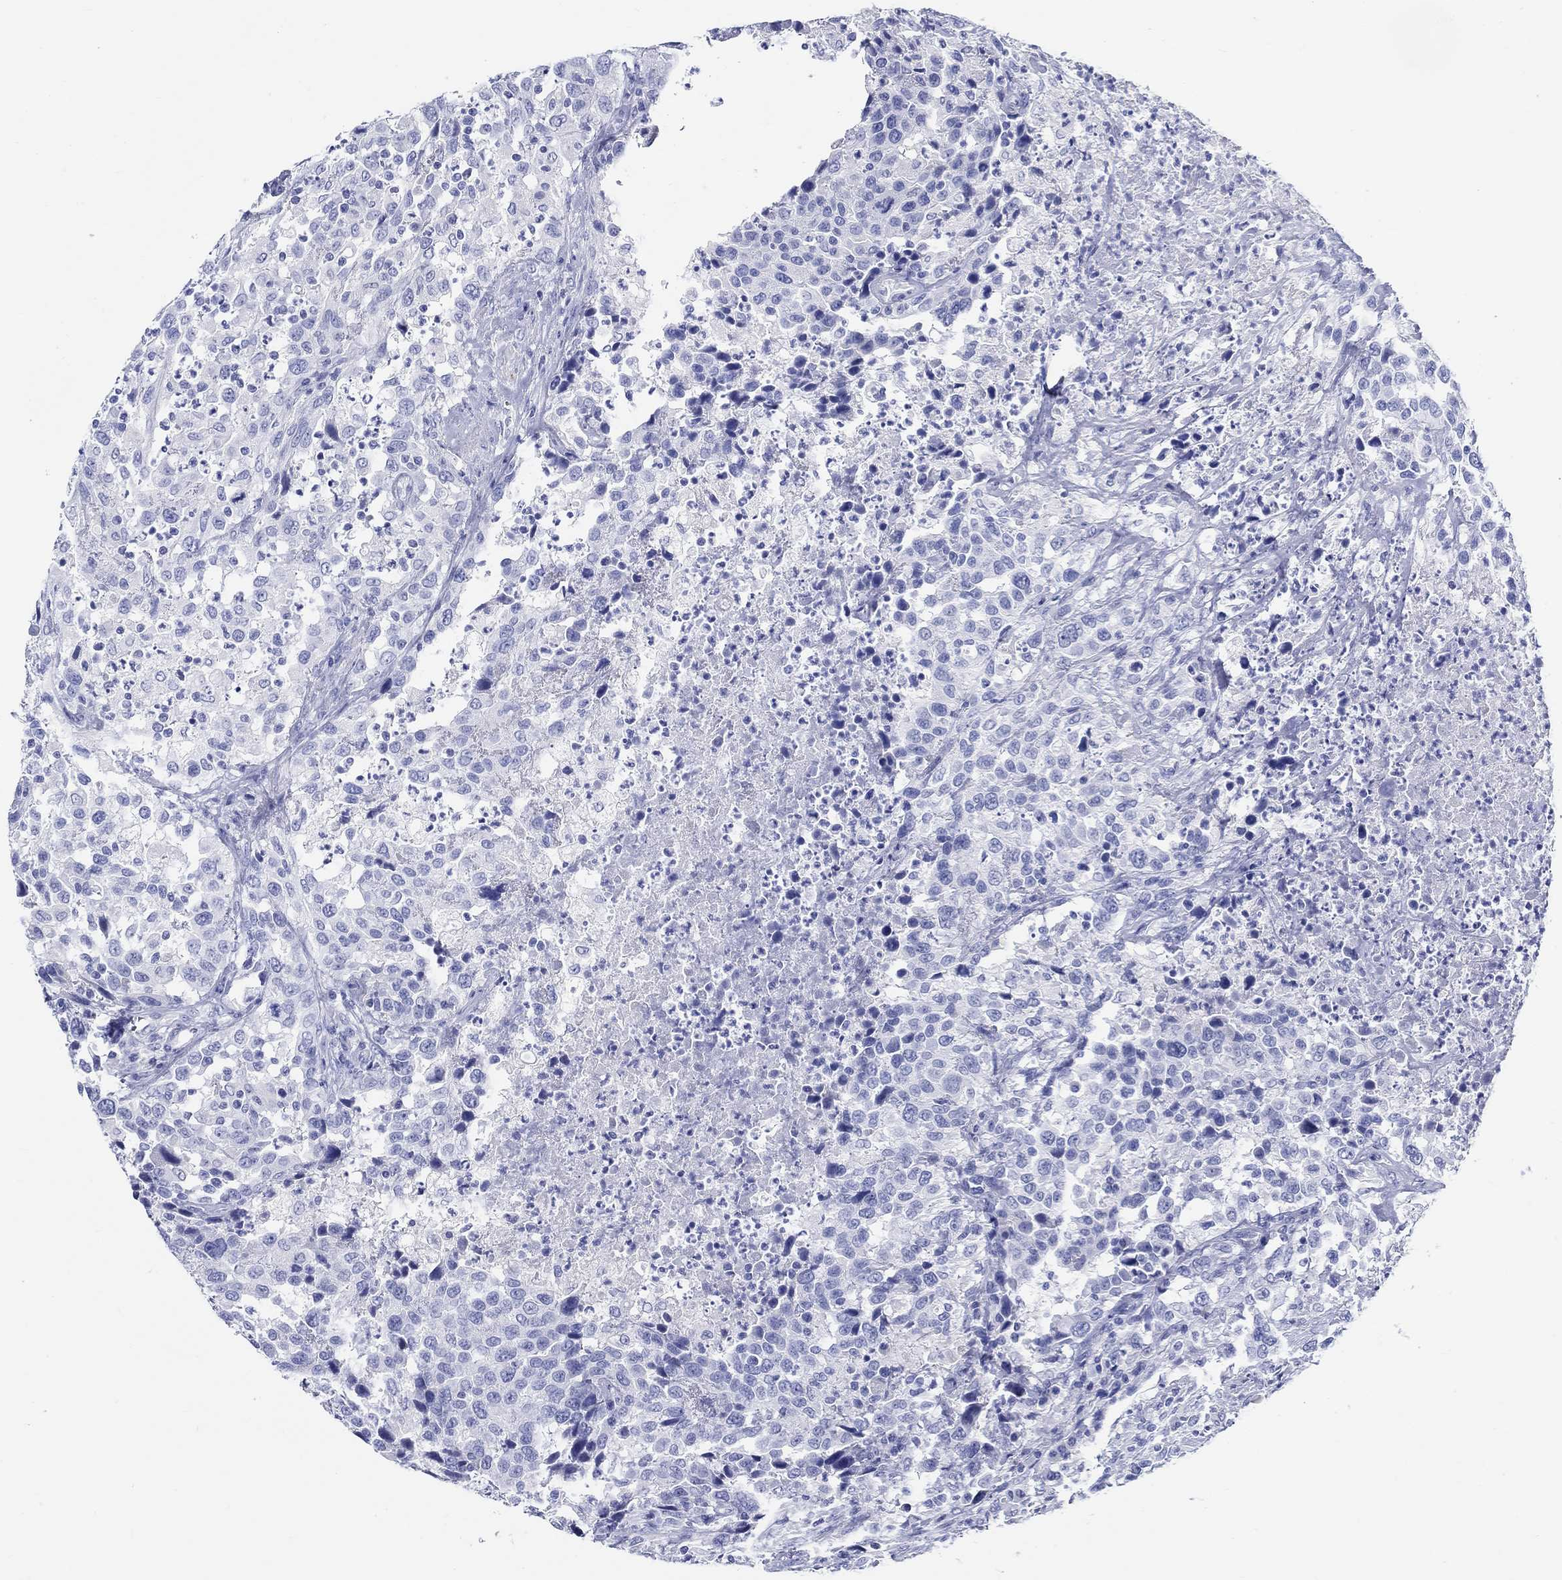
{"staining": {"intensity": "negative", "quantity": "none", "location": "none"}, "tissue": "urothelial cancer", "cell_type": "Tumor cells", "image_type": "cancer", "snomed": [{"axis": "morphology", "description": "Urothelial carcinoma, NOS"}, {"axis": "morphology", "description": "Urothelial carcinoma, High grade"}, {"axis": "topography", "description": "Urinary bladder"}], "caption": "High-grade urothelial carcinoma was stained to show a protein in brown. There is no significant expression in tumor cells. (DAB immunohistochemistry visualized using brightfield microscopy, high magnification).", "gene": "CRYGS", "patient": {"sex": "female", "age": 64}}